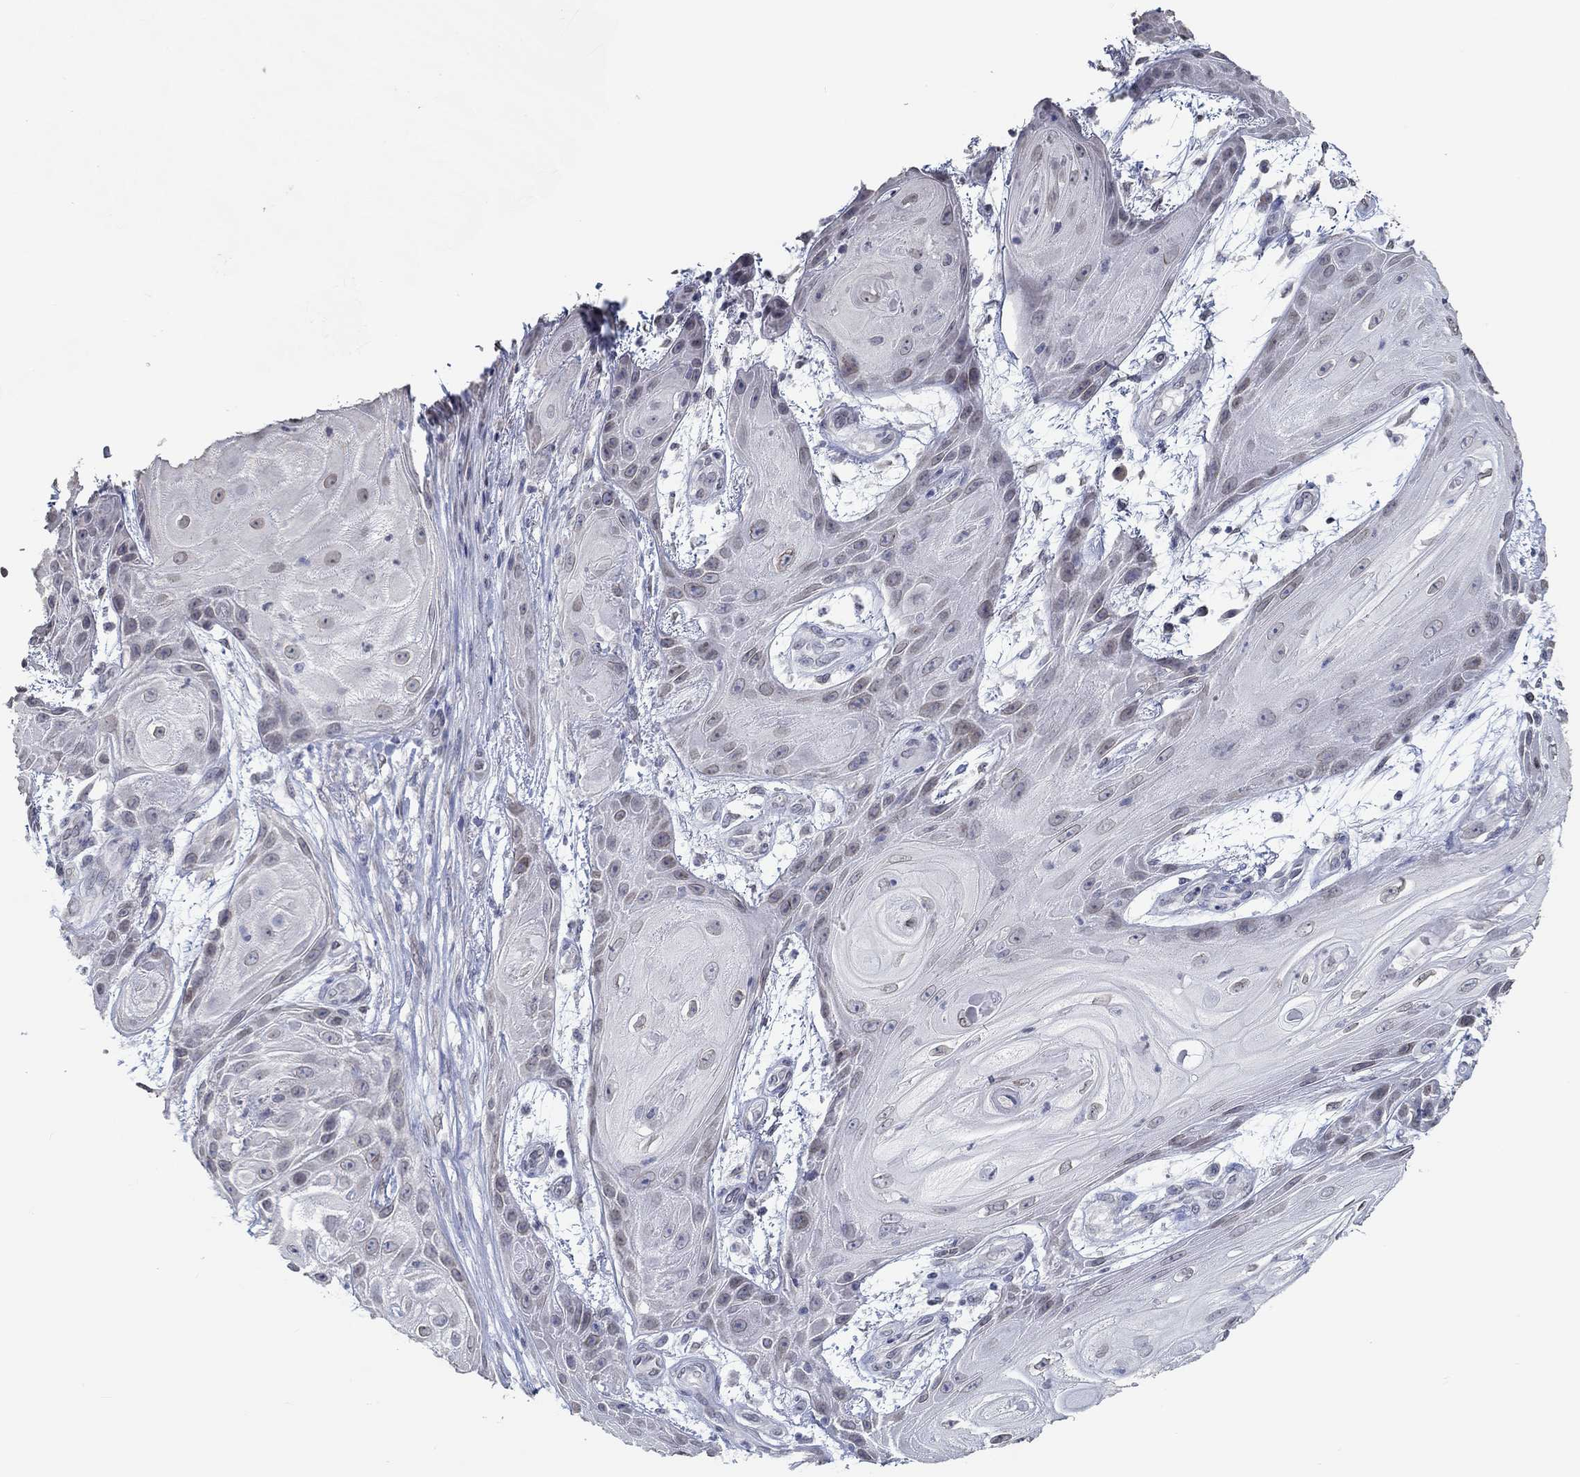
{"staining": {"intensity": "negative", "quantity": "none", "location": "none"}, "tissue": "skin cancer", "cell_type": "Tumor cells", "image_type": "cancer", "snomed": [{"axis": "morphology", "description": "Squamous cell carcinoma, NOS"}, {"axis": "topography", "description": "Skin"}], "caption": "Image shows no significant protein staining in tumor cells of skin cancer.", "gene": "NUP155", "patient": {"sex": "male", "age": 62}}